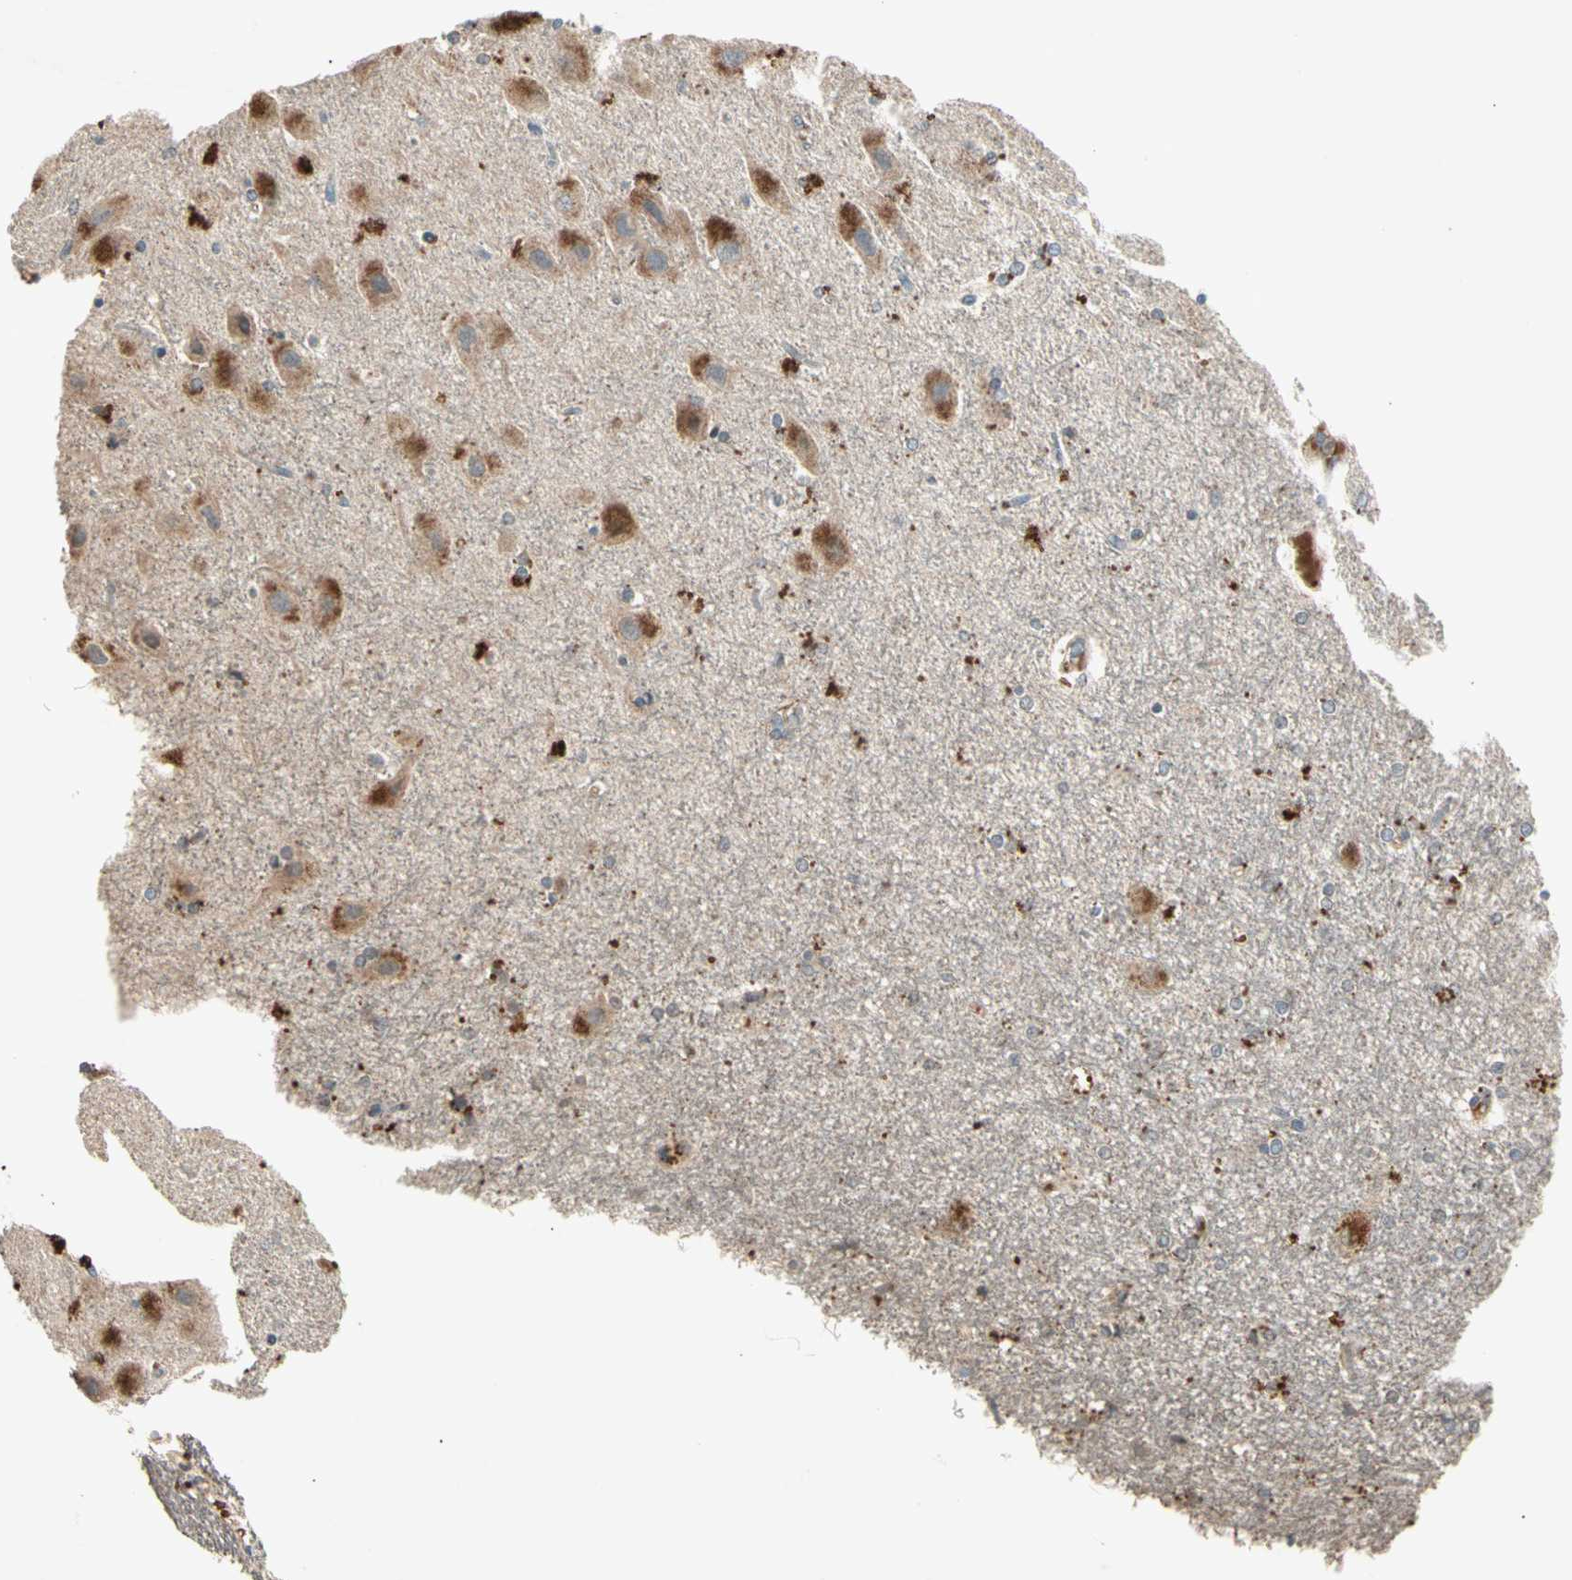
{"staining": {"intensity": "weak", "quantity": "25%-75%", "location": "cytoplasmic/membranous"}, "tissue": "hippocampus", "cell_type": "Glial cells", "image_type": "normal", "snomed": [{"axis": "morphology", "description": "Normal tissue, NOS"}, {"axis": "topography", "description": "Hippocampus"}], "caption": "Glial cells reveal weak cytoplasmic/membranous positivity in about 25%-75% of cells in benign hippocampus.", "gene": "GPLD1", "patient": {"sex": "female", "age": 54}}